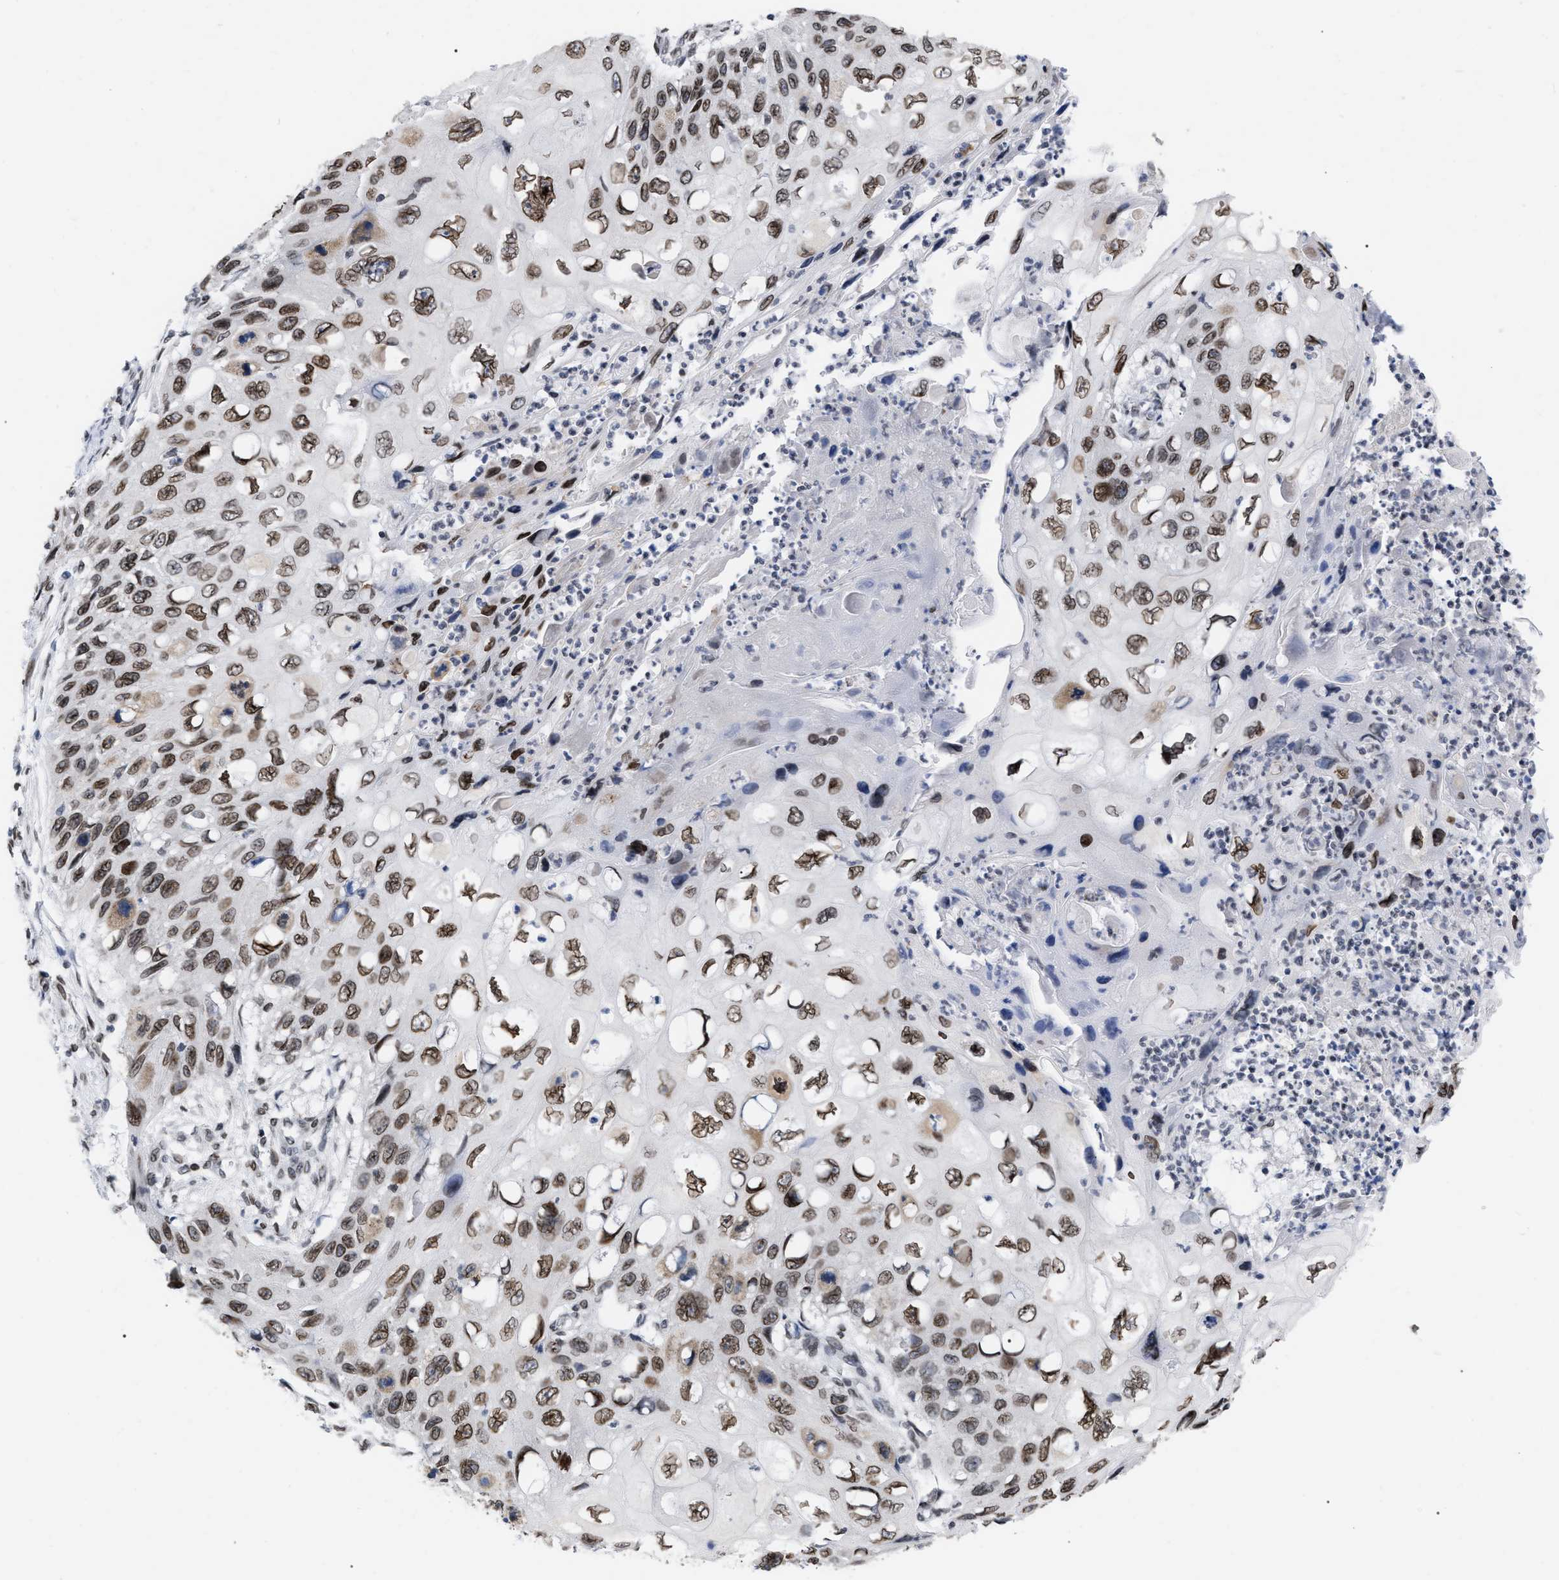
{"staining": {"intensity": "moderate", "quantity": ">75%", "location": "cytoplasmic/membranous,nuclear"}, "tissue": "cervical cancer", "cell_type": "Tumor cells", "image_type": "cancer", "snomed": [{"axis": "morphology", "description": "Squamous cell carcinoma, NOS"}, {"axis": "topography", "description": "Cervix"}], "caption": "About >75% of tumor cells in cervical cancer show moderate cytoplasmic/membranous and nuclear protein positivity as visualized by brown immunohistochemical staining.", "gene": "TPR", "patient": {"sex": "female", "age": 70}}